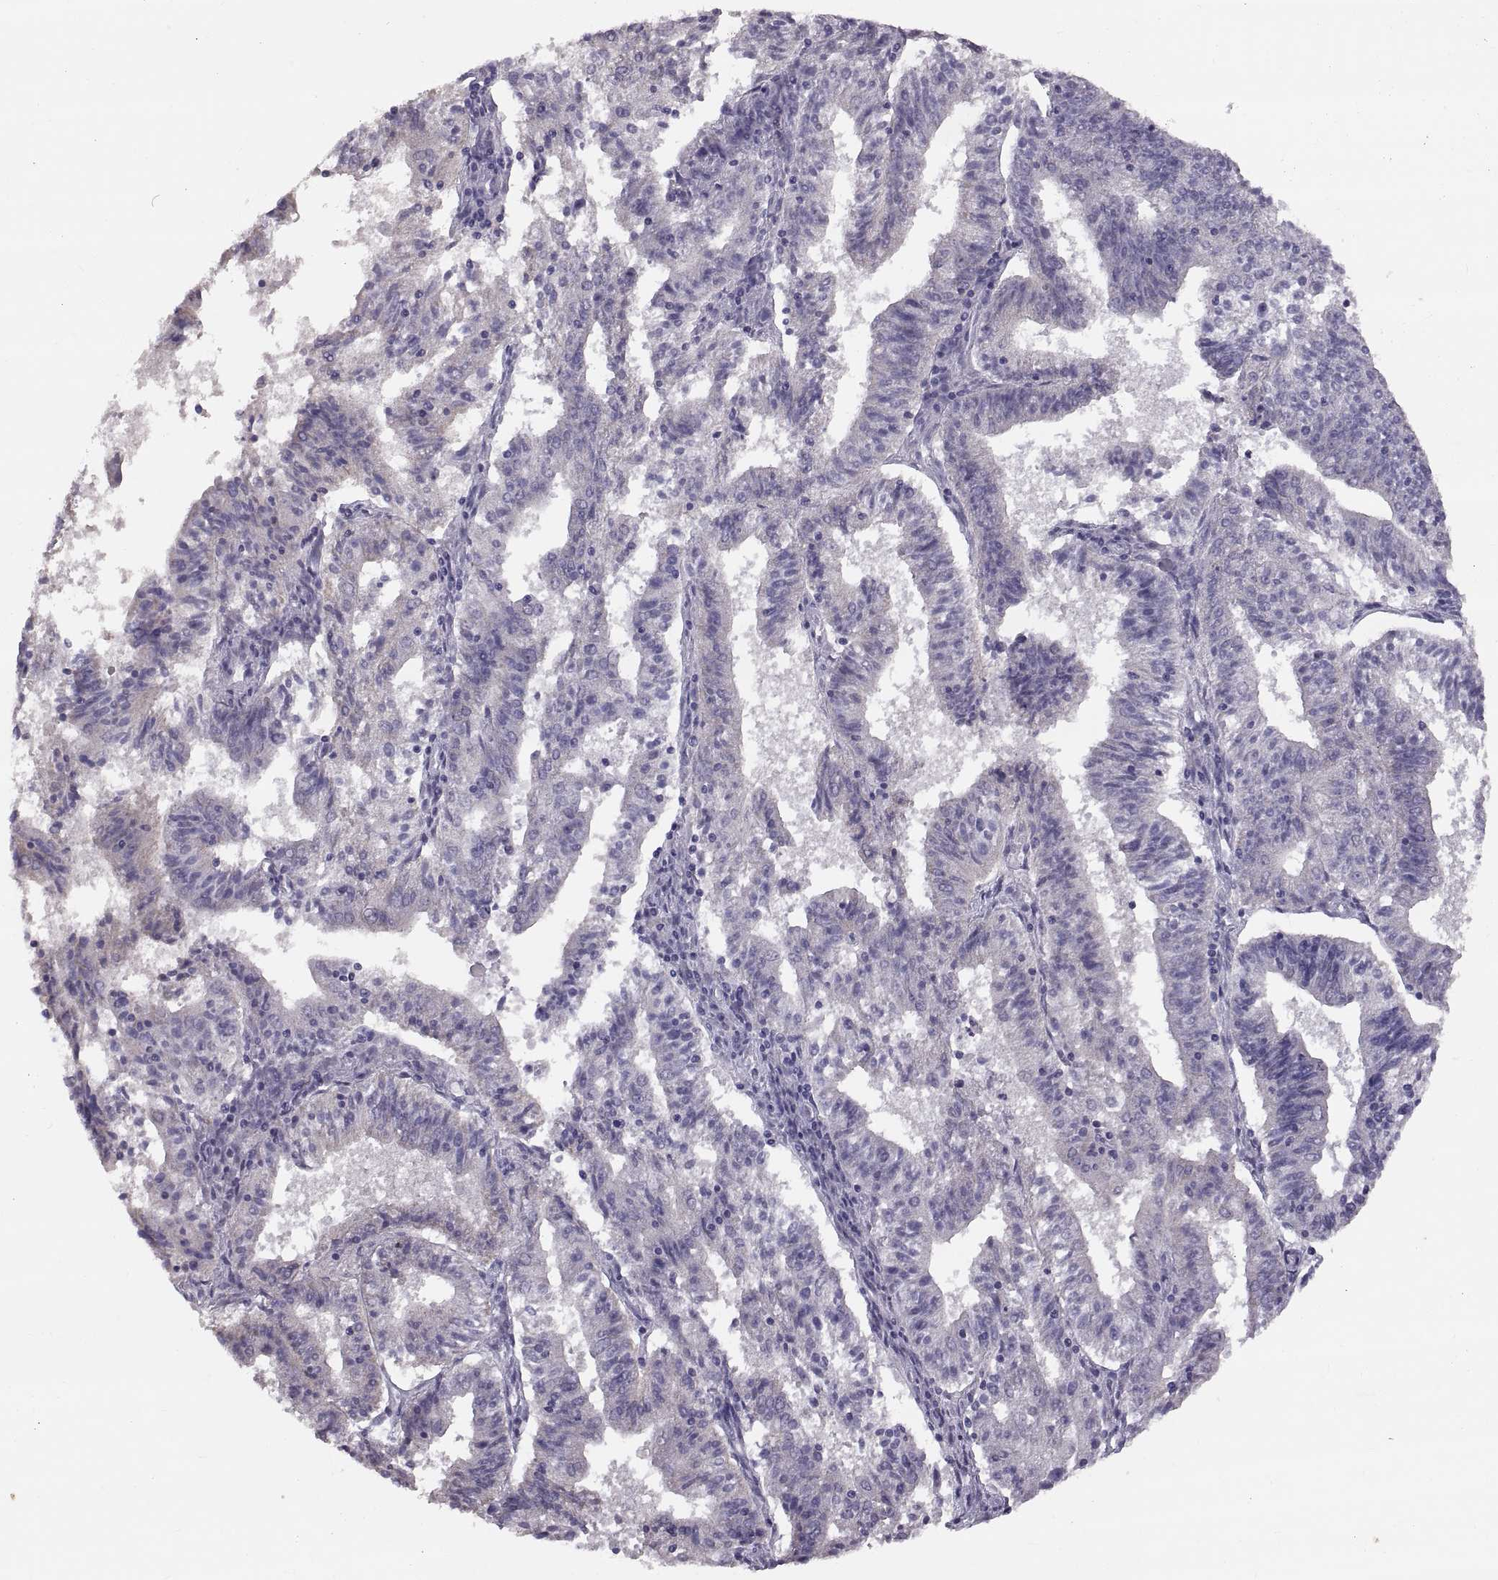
{"staining": {"intensity": "negative", "quantity": "none", "location": "none"}, "tissue": "endometrial cancer", "cell_type": "Tumor cells", "image_type": "cancer", "snomed": [{"axis": "morphology", "description": "Adenocarcinoma, NOS"}, {"axis": "topography", "description": "Endometrium"}], "caption": "DAB (3,3'-diaminobenzidine) immunohistochemical staining of endometrial adenocarcinoma reveals no significant staining in tumor cells.", "gene": "WBP2NL", "patient": {"sex": "female", "age": 82}}